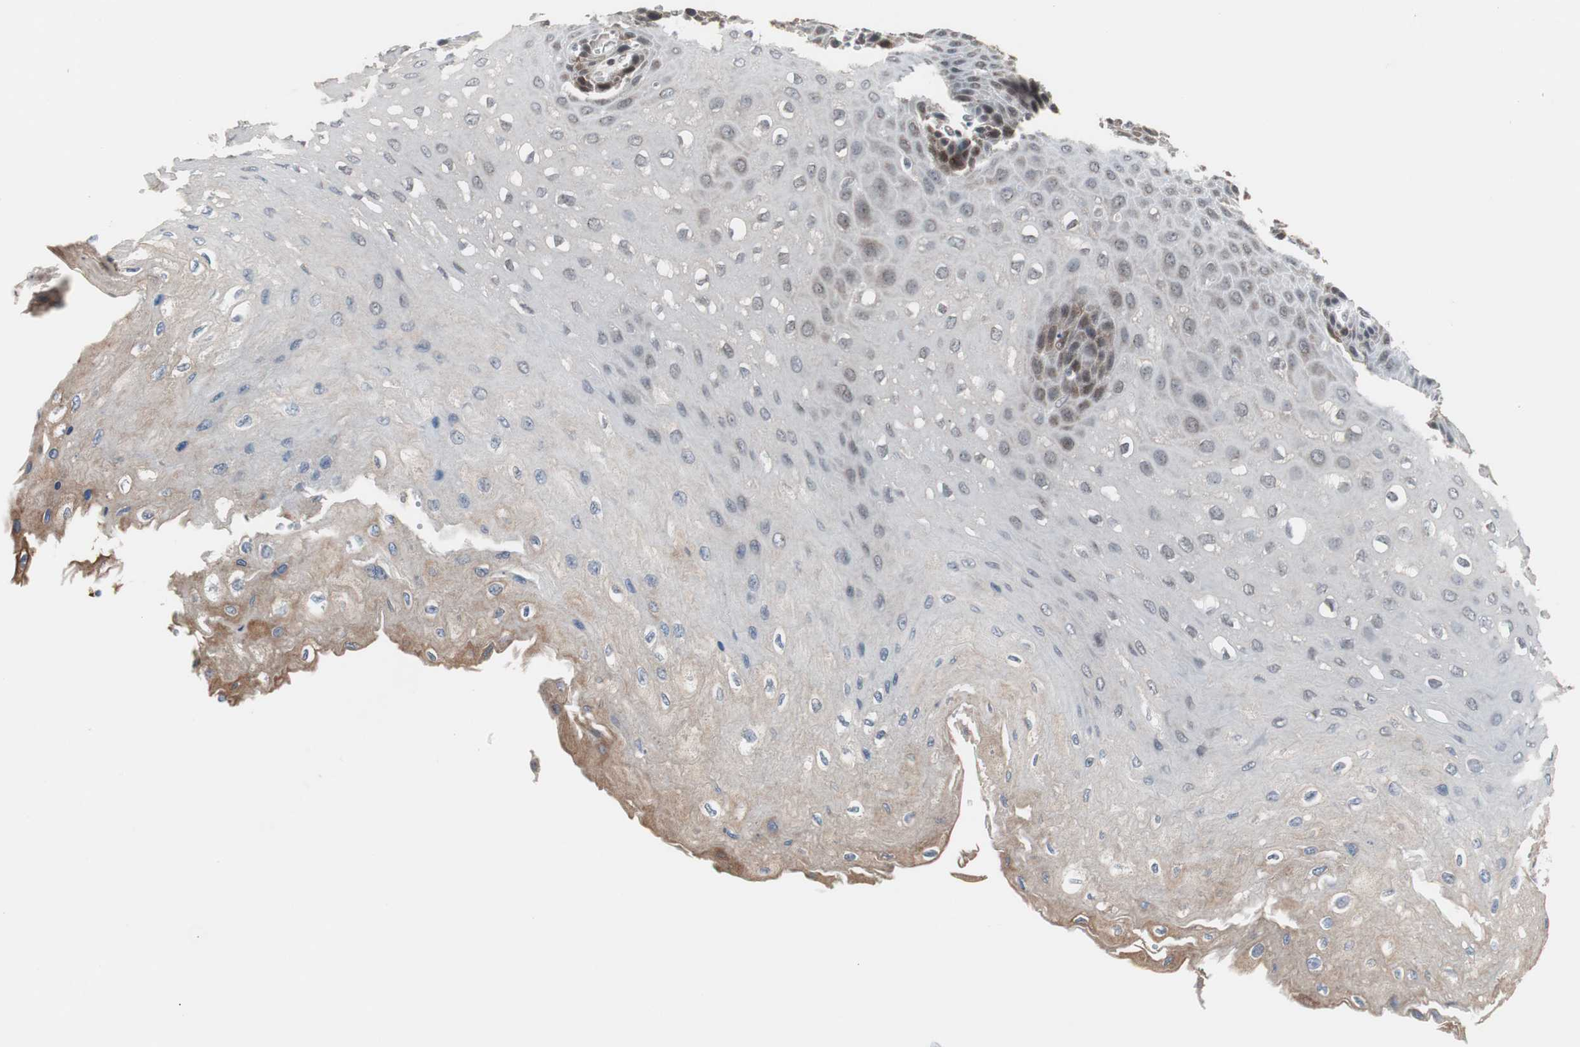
{"staining": {"intensity": "strong", "quantity": ">75%", "location": "cytoplasmic/membranous,nuclear"}, "tissue": "esophagus", "cell_type": "Squamous epithelial cells", "image_type": "normal", "snomed": [{"axis": "morphology", "description": "Normal tissue, NOS"}, {"axis": "topography", "description": "Esophagus"}], "caption": "Immunohistochemical staining of benign human esophagus exhibits strong cytoplasmic/membranous,nuclear protein staining in approximately >75% of squamous epithelial cells.", "gene": "ZHX2", "patient": {"sex": "female", "age": 72}}